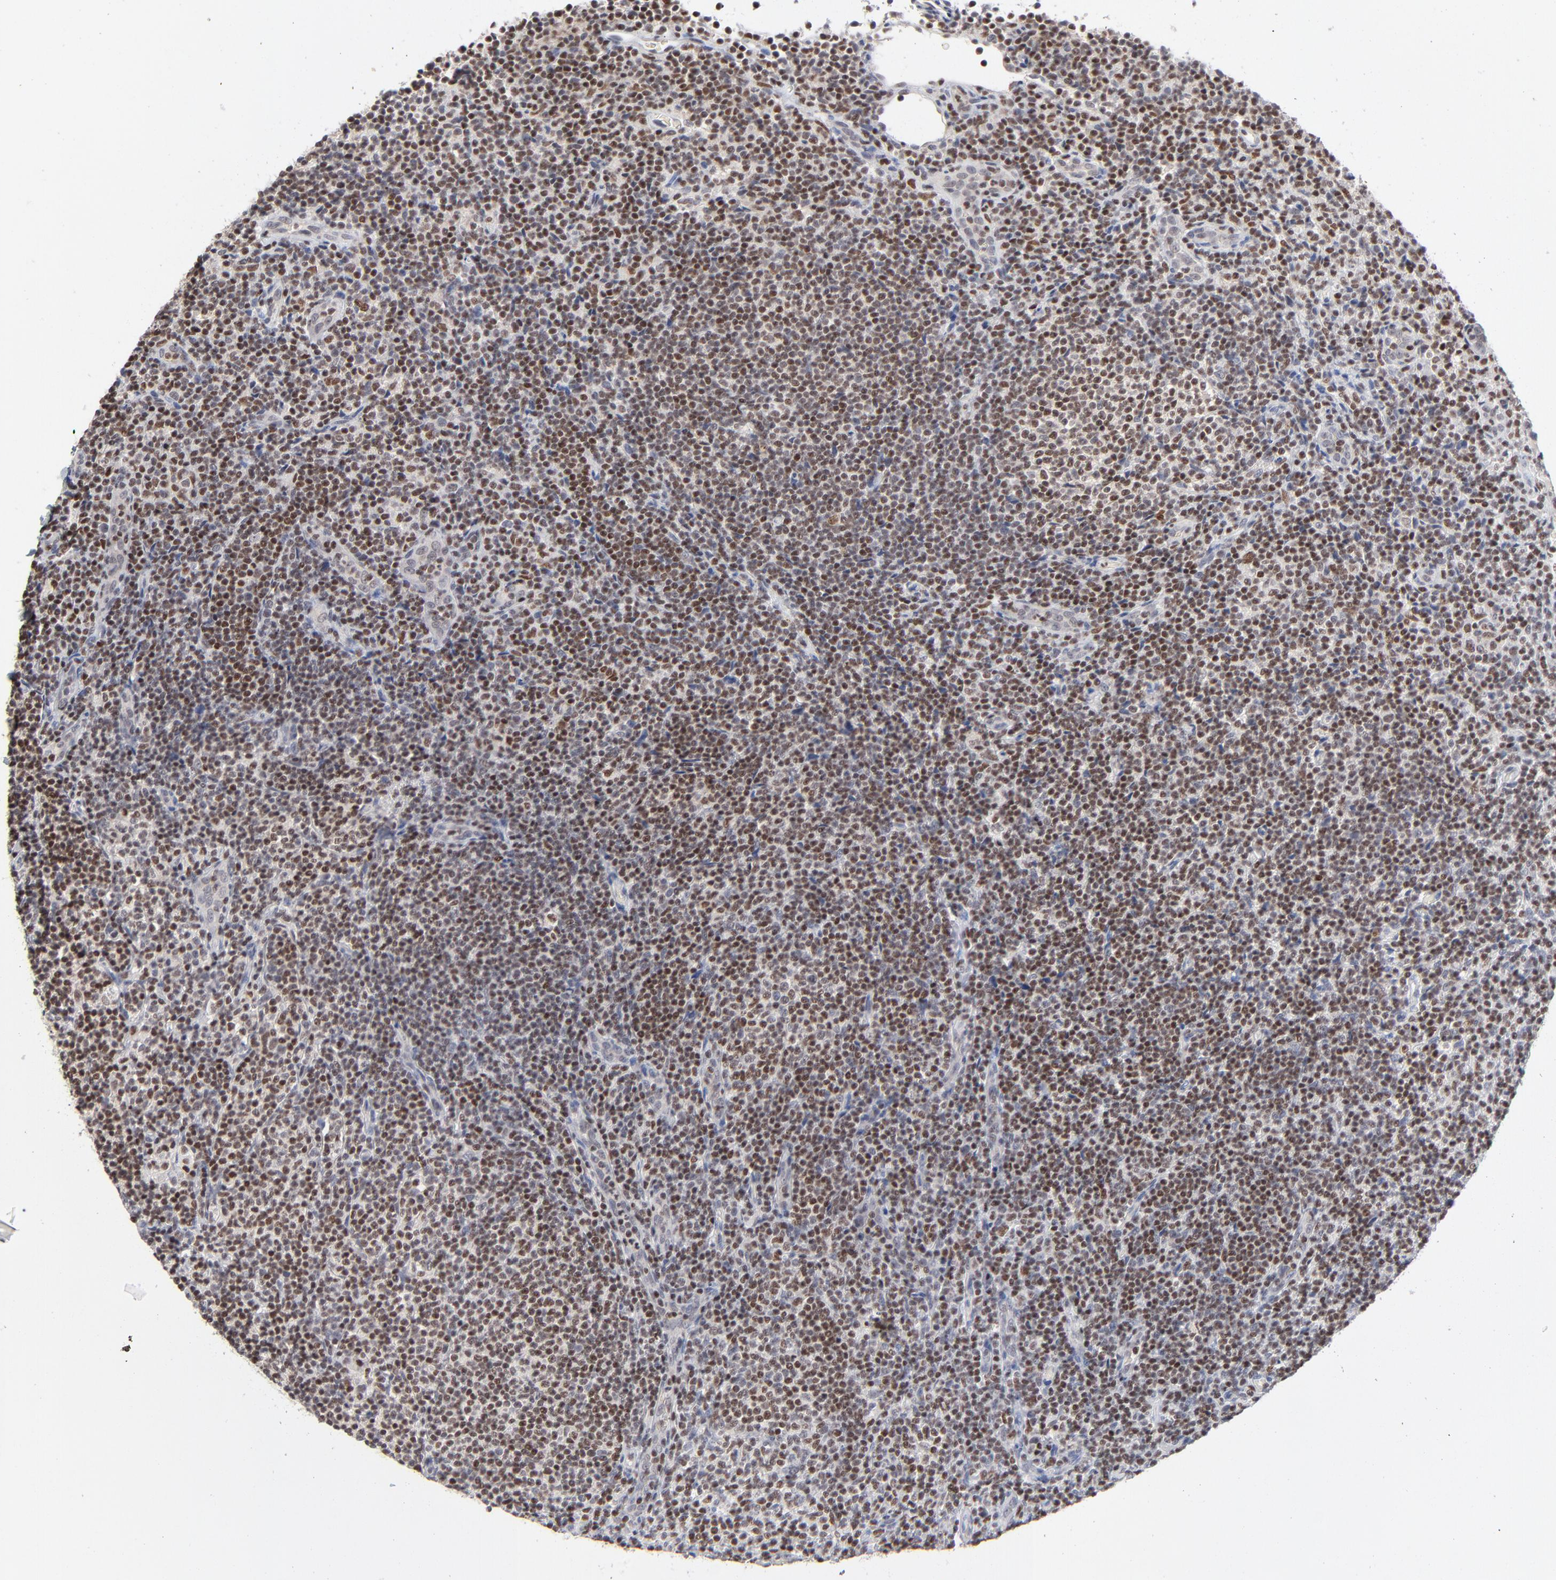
{"staining": {"intensity": "moderate", "quantity": ">75%", "location": "nuclear"}, "tissue": "lymphoma", "cell_type": "Tumor cells", "image_type": "cancer", "snomed": [{"axis": "morphology", "description": "Malignant lymphoma, non-Hodgkin's type, Low grade"}, {"axis": "topography", "description": "Lymph node"}], "caption": "Protein staining of low-grade malignant lymphoma, non-Hodgkin's type tissue demonstrates moderate nuclear expression in about >75% of tumor cells. (DAB IHC, brown staining for protein, blue staining for nuclei).", "gene": "MAX", "patient": {"sex": "female", "age": 76}}